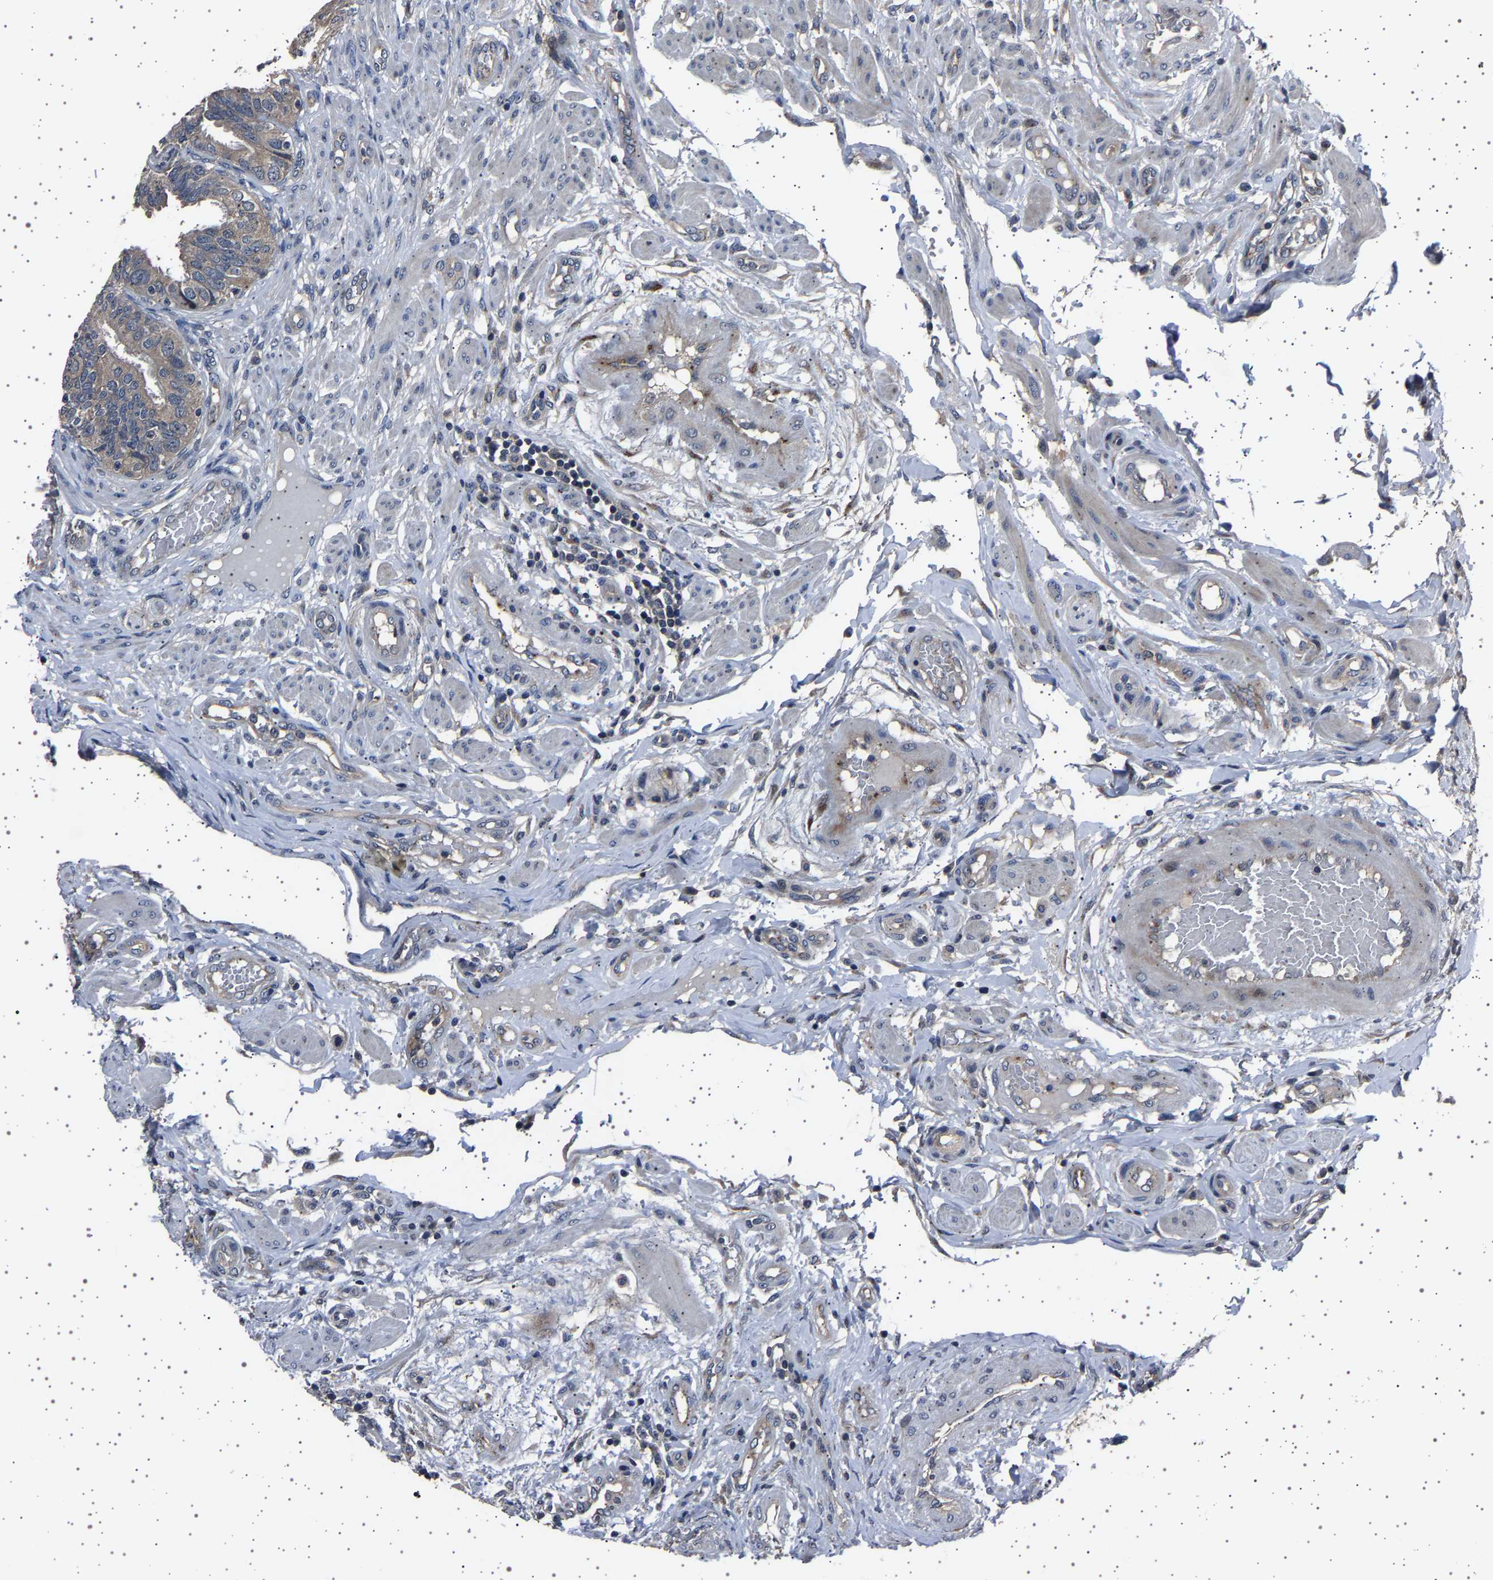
{"staining": {"intensity": "weak", "quantity": ">75%", "location": "cytoplasmic/membranous"}, "tissue": "fallopian tube", "cell_type": "Glandular cells", "image_type": "normal", "snomed": [{"axis": "morphology", "description": "Normal tissue, NOS"}, {"axis": "topography", "description": "Fallopian tube"}, {"axis": "topography", "description": "Placenta"}], "caption": "The micrograph exhibits immunohistochemical staining of normal fallopian tube. There is weak cytoplasmic/membranous staining is appreciated in approximately >75% of glandular cells. Ihc stains the protein of interest in brown and the nuclei are stained blue.", "gene": "NCKAP1", "patient": {"sex": "female", "age": 34}}